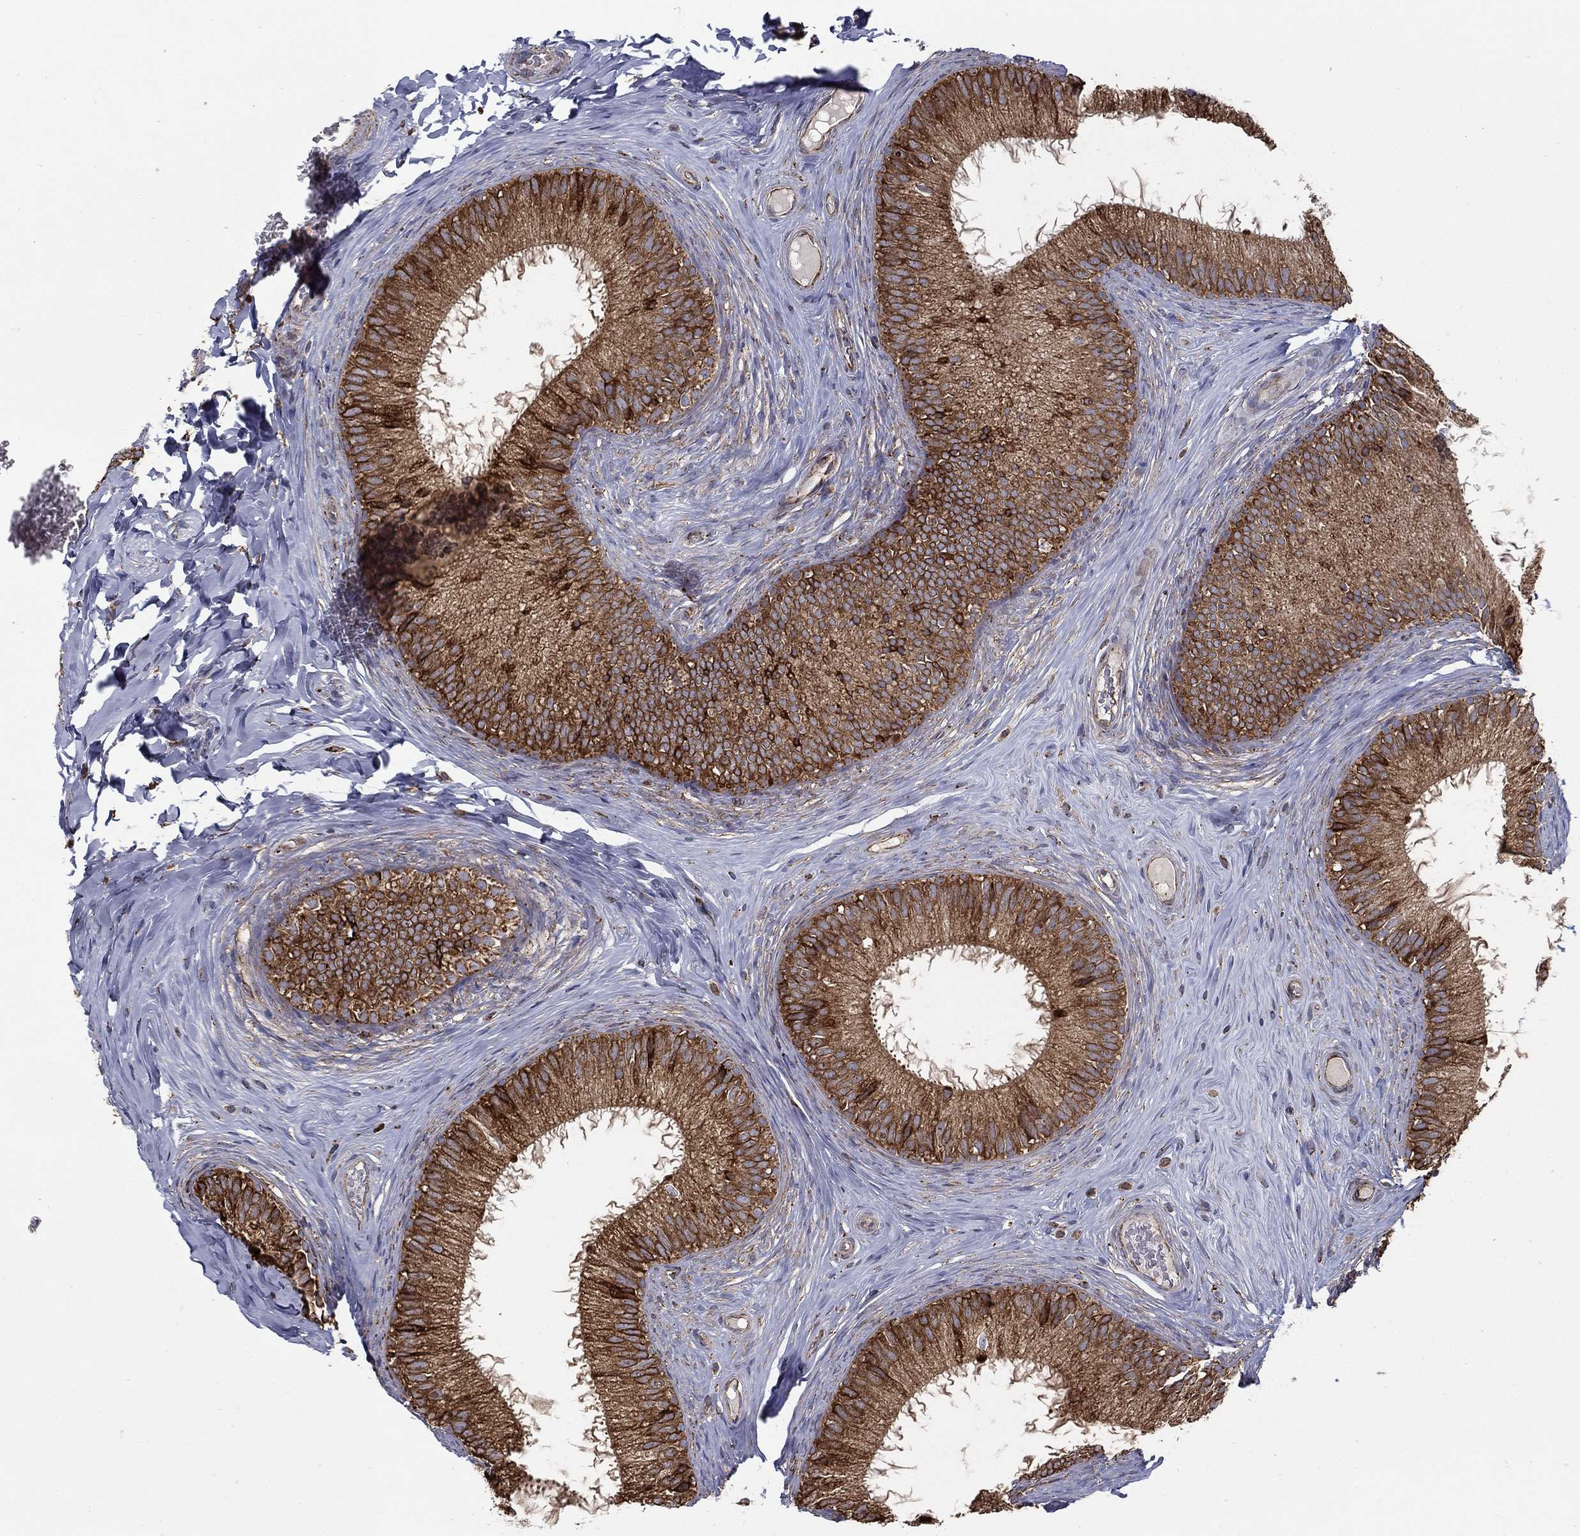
{"staining": {"intensity": "strong", "quantity": "25%-75%", "location": "cytoplasmic/membranous"}, "tissue": "epididymis", "cell_type": "Glandular cells", "image_type": "normal", "snomed": [{"axis": "morphology", "description": "Normal tissue, NOS"}, {"axis": "morphology", "description": "Carcinoma, Embryonal, NOS"}, {"axis": "topography", "description": "Testis"}, {"axis": "topography", "description": "Epididymis"}], "caption": "An image of human epididymis stained for a protein demonstrates strong cytoplasmic/membranous brown staining in glandular cells. Ihc stains the protein in brown and the nuclei are stained blue.", "gene": "MT", "patient": {"sex": "male", "age": 24}}